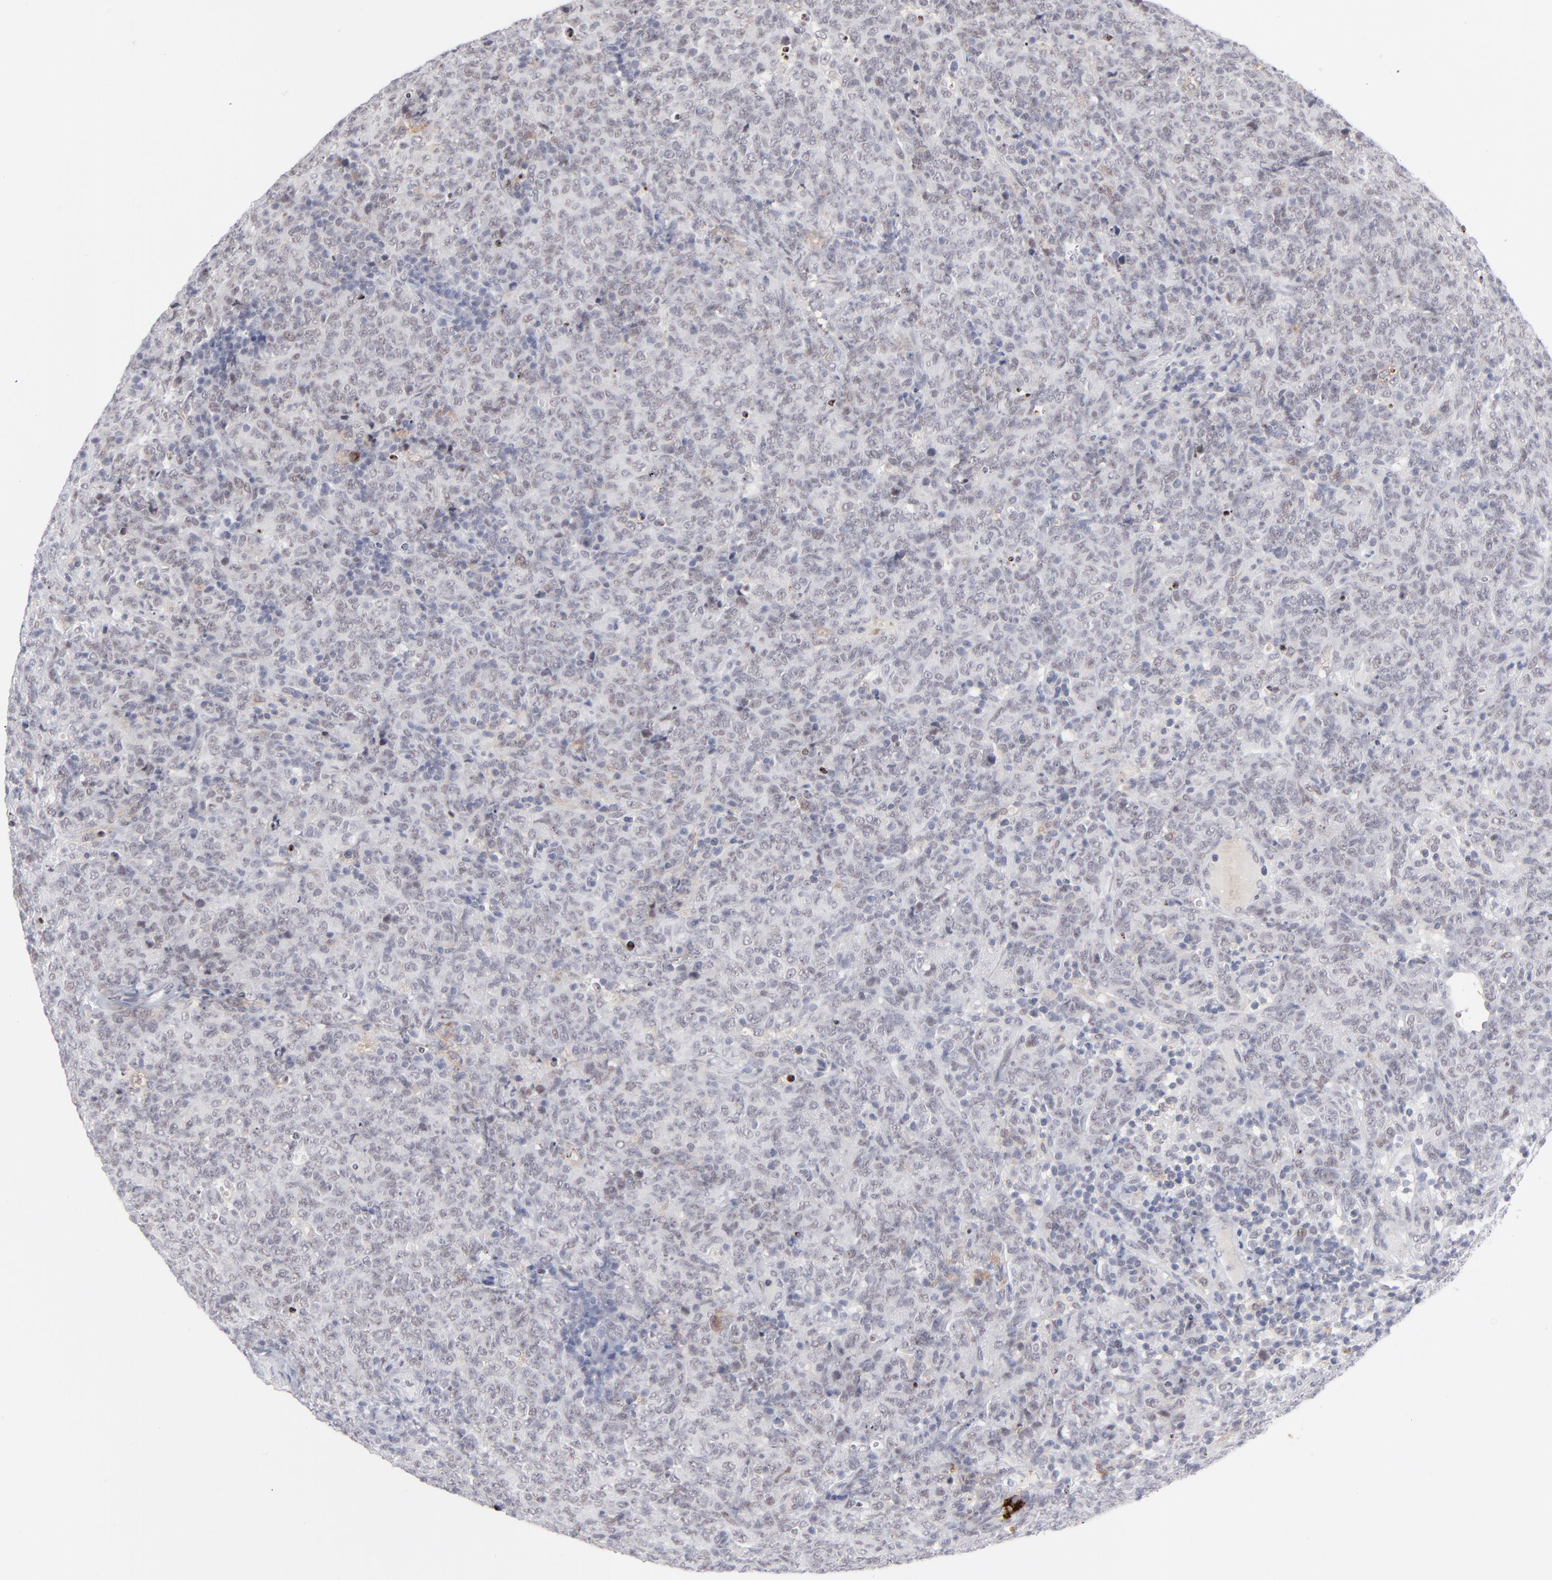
{"staining": {"intensity": "negative", "quantity": "none", "location": "none"}, "tissue": "lymphoma", "cell_type": "Tumor cells", "image_type": "cancer", "snomed": [{"axis": "morphology", "description": "Malignant lymphoma, non-Hodgkin's type, High grade"}, {"axis": "topography", "description": "Tonsil"}], "caption": "The photomicrograph reveals no staining of tumor cells in high-grade malignant lymphoma, non-Hodgkin's type.", "gene": "CCR2", "patient": {"sex": "female", "age": 36}}